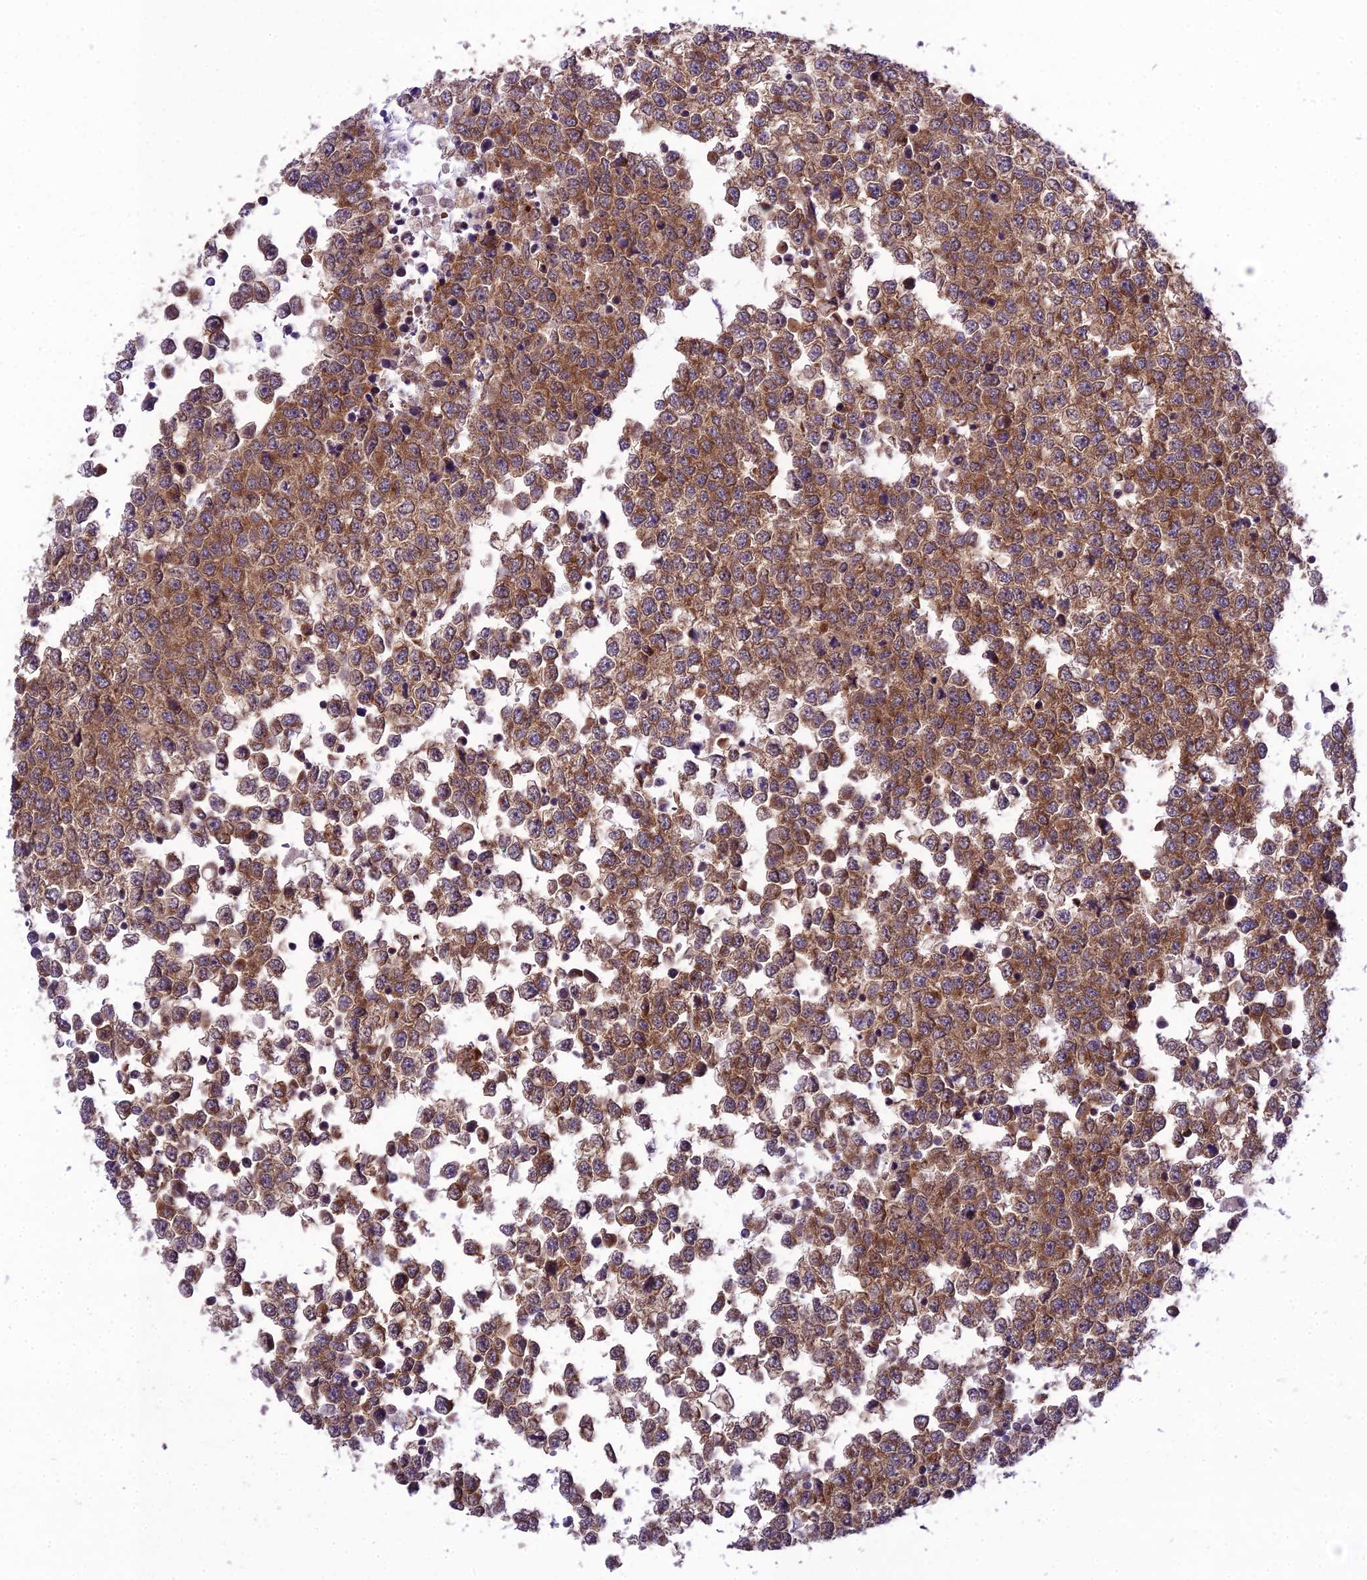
{"staining": {"intensity": "strong", "quantity": ">75%", "location": "cytoplasmic/membranous"}, "tissue": "testis cancer", "cell_type": "Tumor cells", "image_type": "cancer", "snomed": [{"axis": "morphology", "description": "Seminoma, NOS"}, {"axis": "topography", "description": "Testis"}], "caption": "Testis seminoma stained with DAB (3,3'-diaminobenzidine) immunohistochemistry demonstrates high levels of strong cytoplasmic/membranous staining in about >75% of tumor cells.", "gene": "DHCR7", "patient": {"sex": "male", "age": 65}}